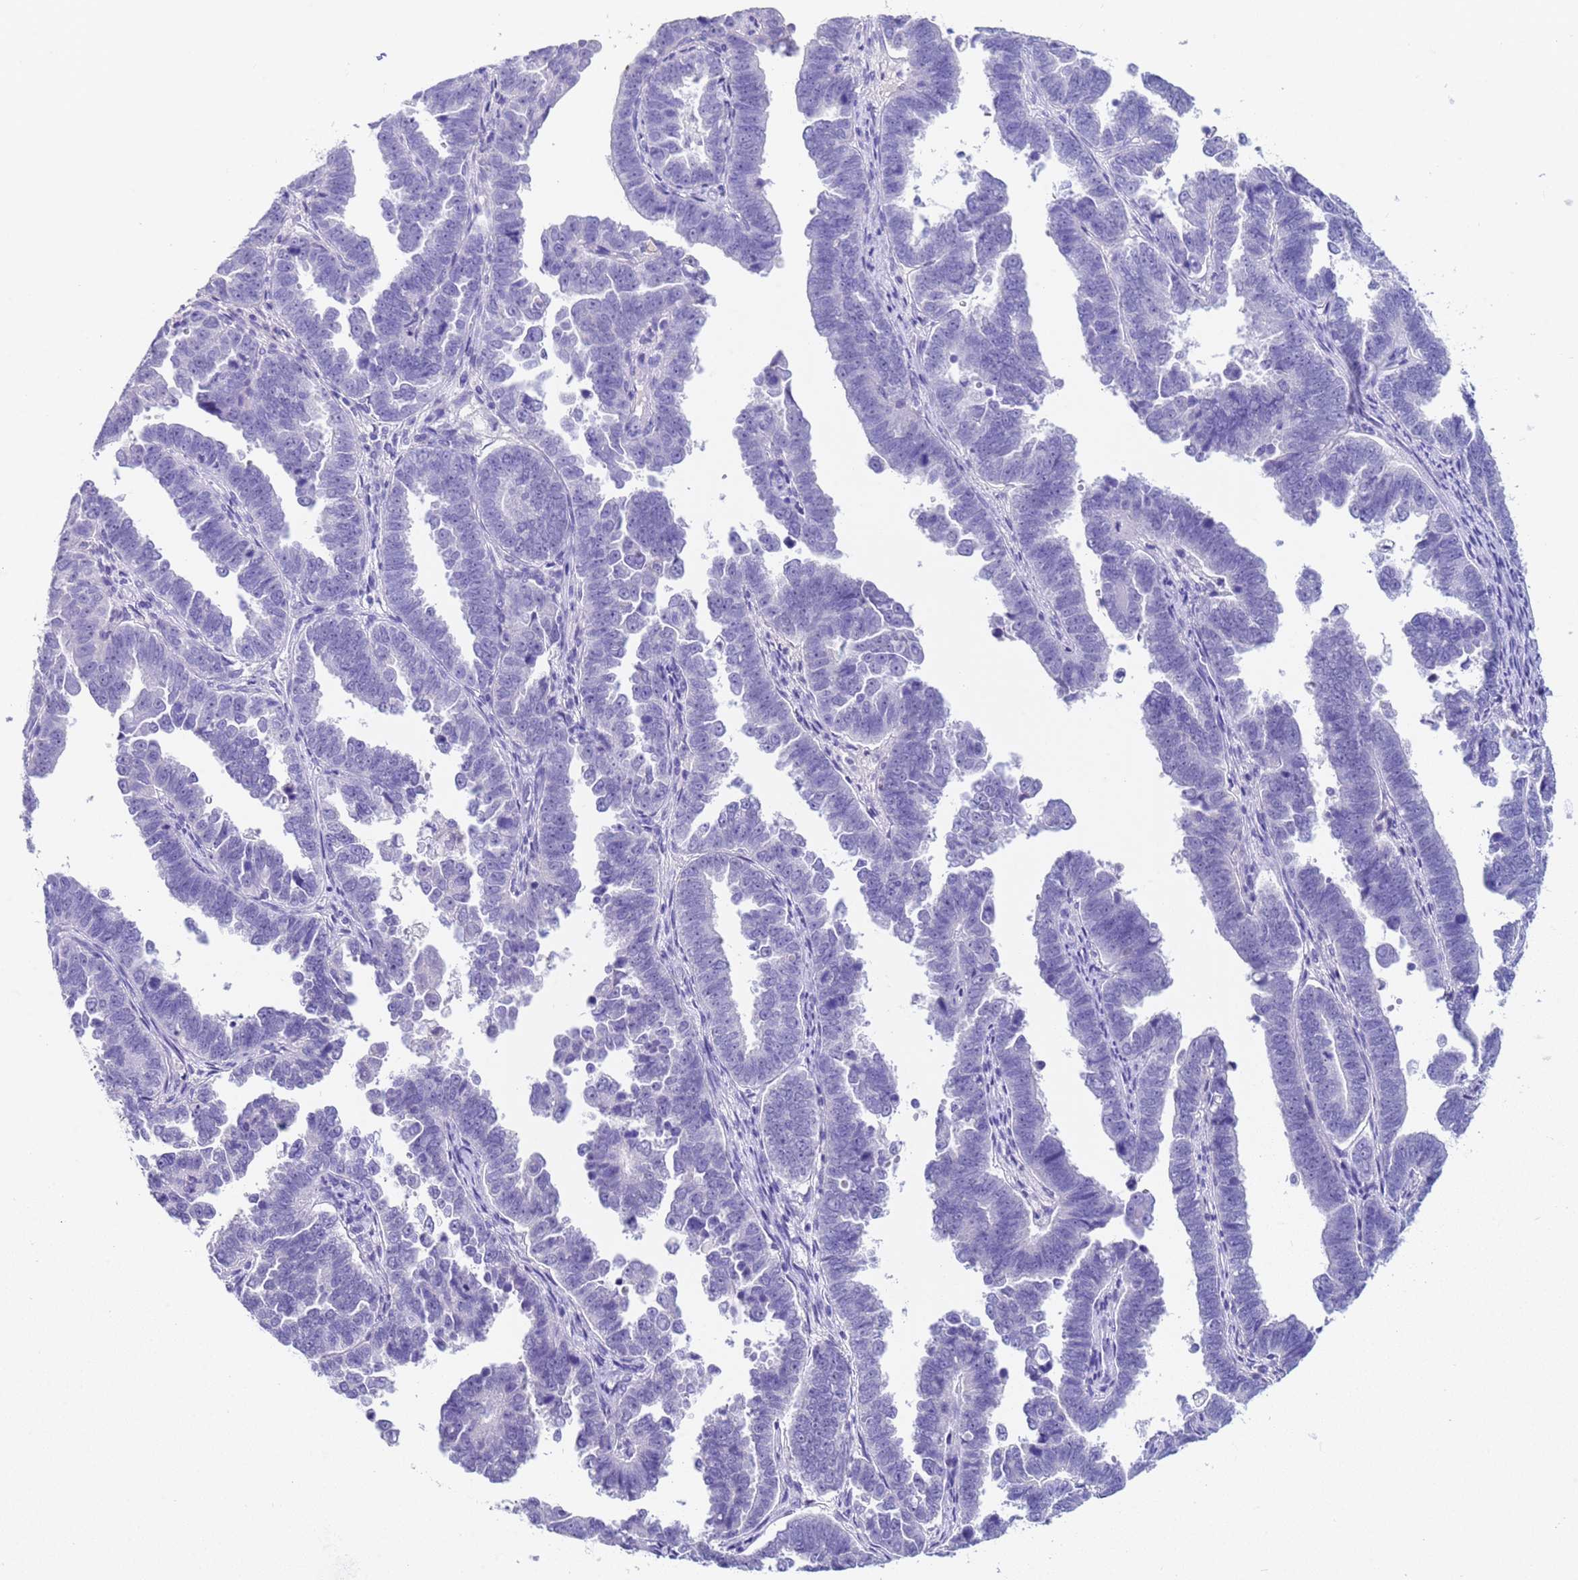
{"staining": {"intensity": "negative", "quantity": "none", "location": "none"}, "tissue": "endometrial cancer", "cell_type": "Tumor cells", "image_type": "cancer", "snomed": [{"axis": "morphology", "description": "Adenocarcinoma, NOS"}, {"axis": "topography", "description": "Endometrium"}], "caption": "Tumor cells show no significant protein staining in endometrial cancer (adenocarcinoma).", "gene": "CKM", "patient": {"sex": "female", "age": 75}}